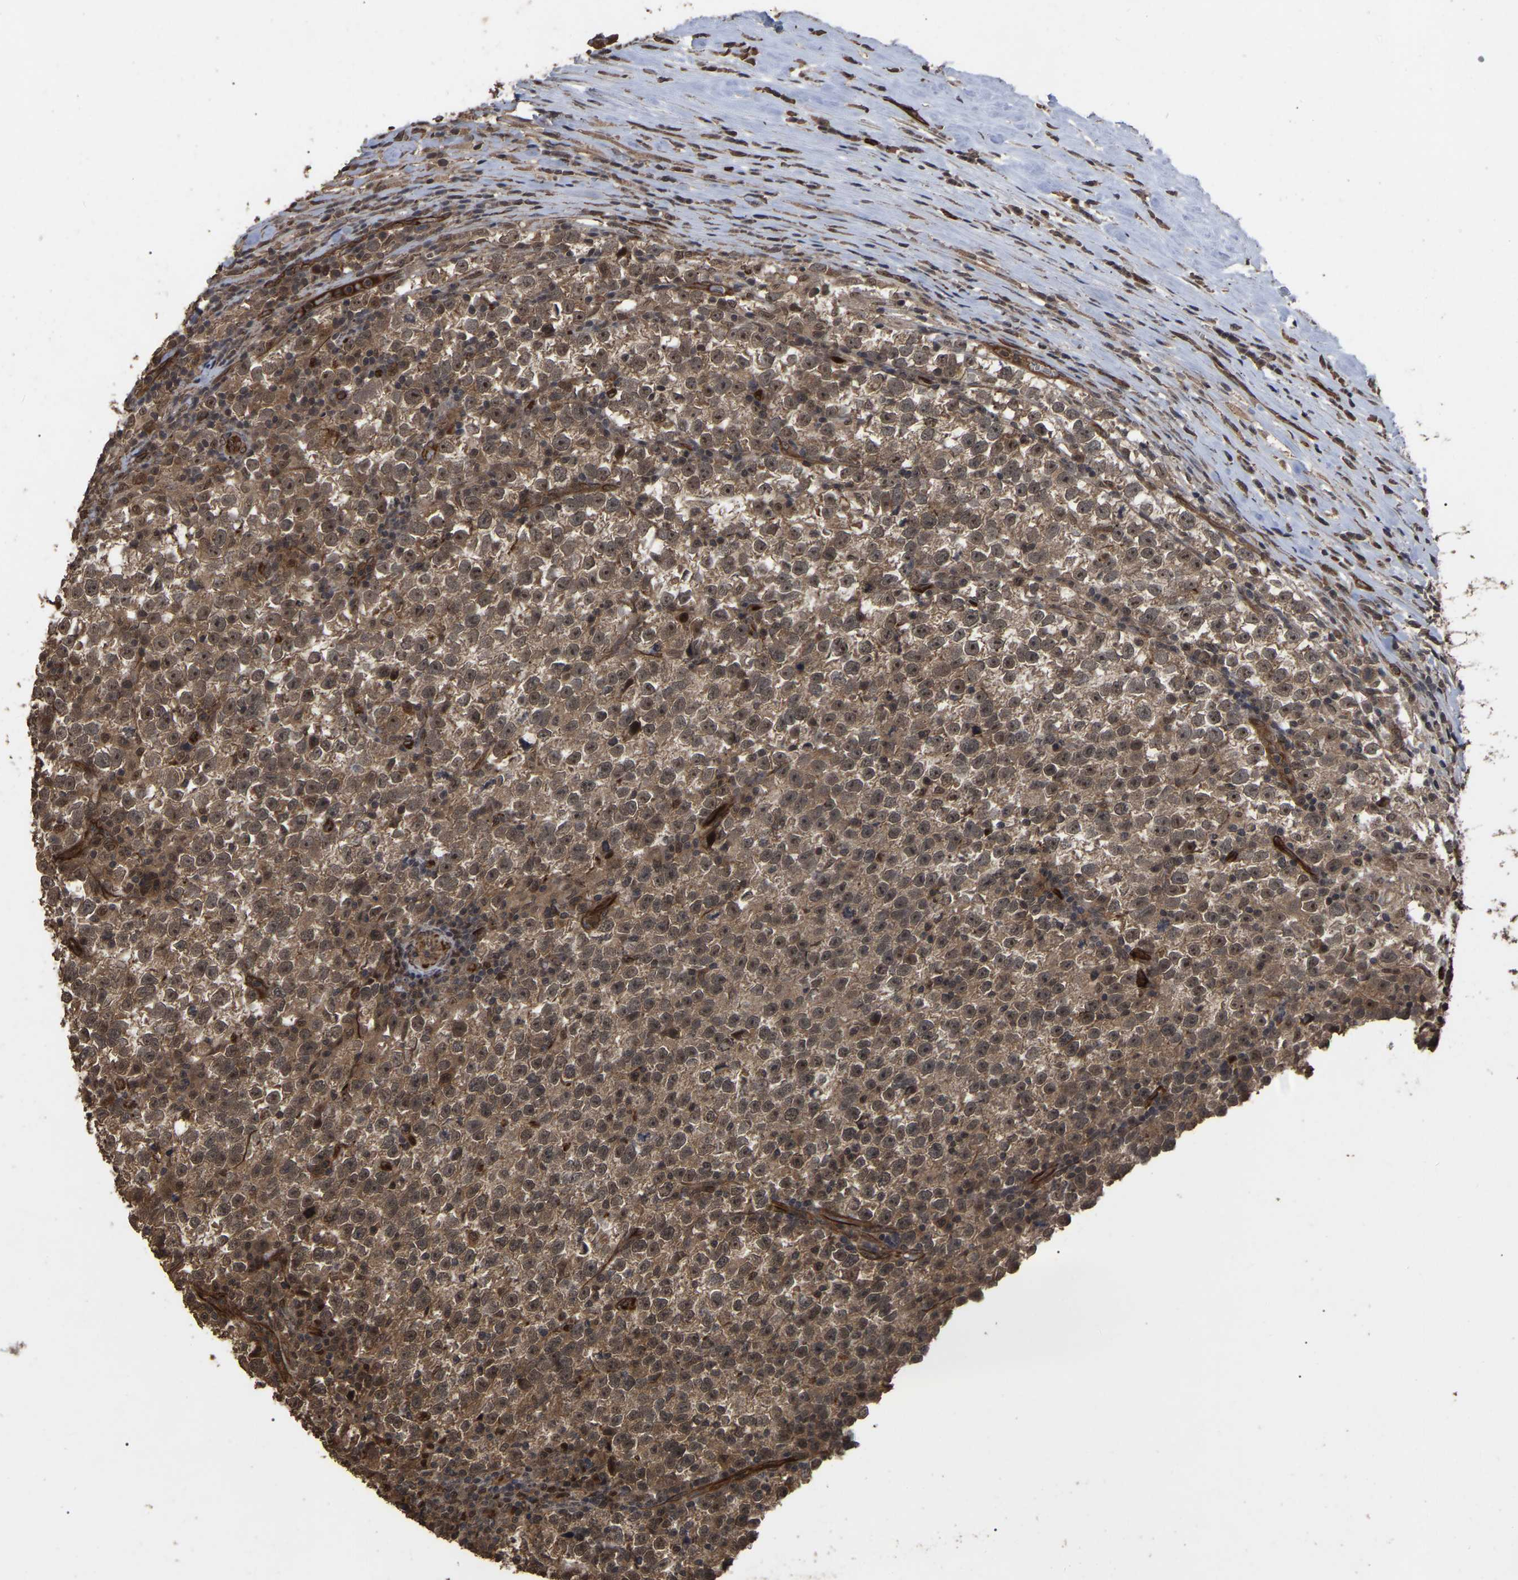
{"staining": {"intensity": "moderate", "quantity": ">75%", "location": "cytoplasmic/membranous,nuclear"}, "tissue": "testis cancer", "cell_type": "Tumor cells", "image_type": "cancer", "snomed": [{"axis": "morphology", "description": "Normal tissue, NOS"}, {"axis": "morphology", "description": "Seminoma, NOS"}, {"axis": "topography", "description": "Testis"}], "caption": "Moderate cytoplasmic/membranous and nuclear expression is present in about >75% of tumor cells in testis cancer. Immunohistochemistry stains the protein of interest in brown and the nuclei are stained blue.", "gene": "FAM161B", "patient": {"sex": "male", "age": 43}}